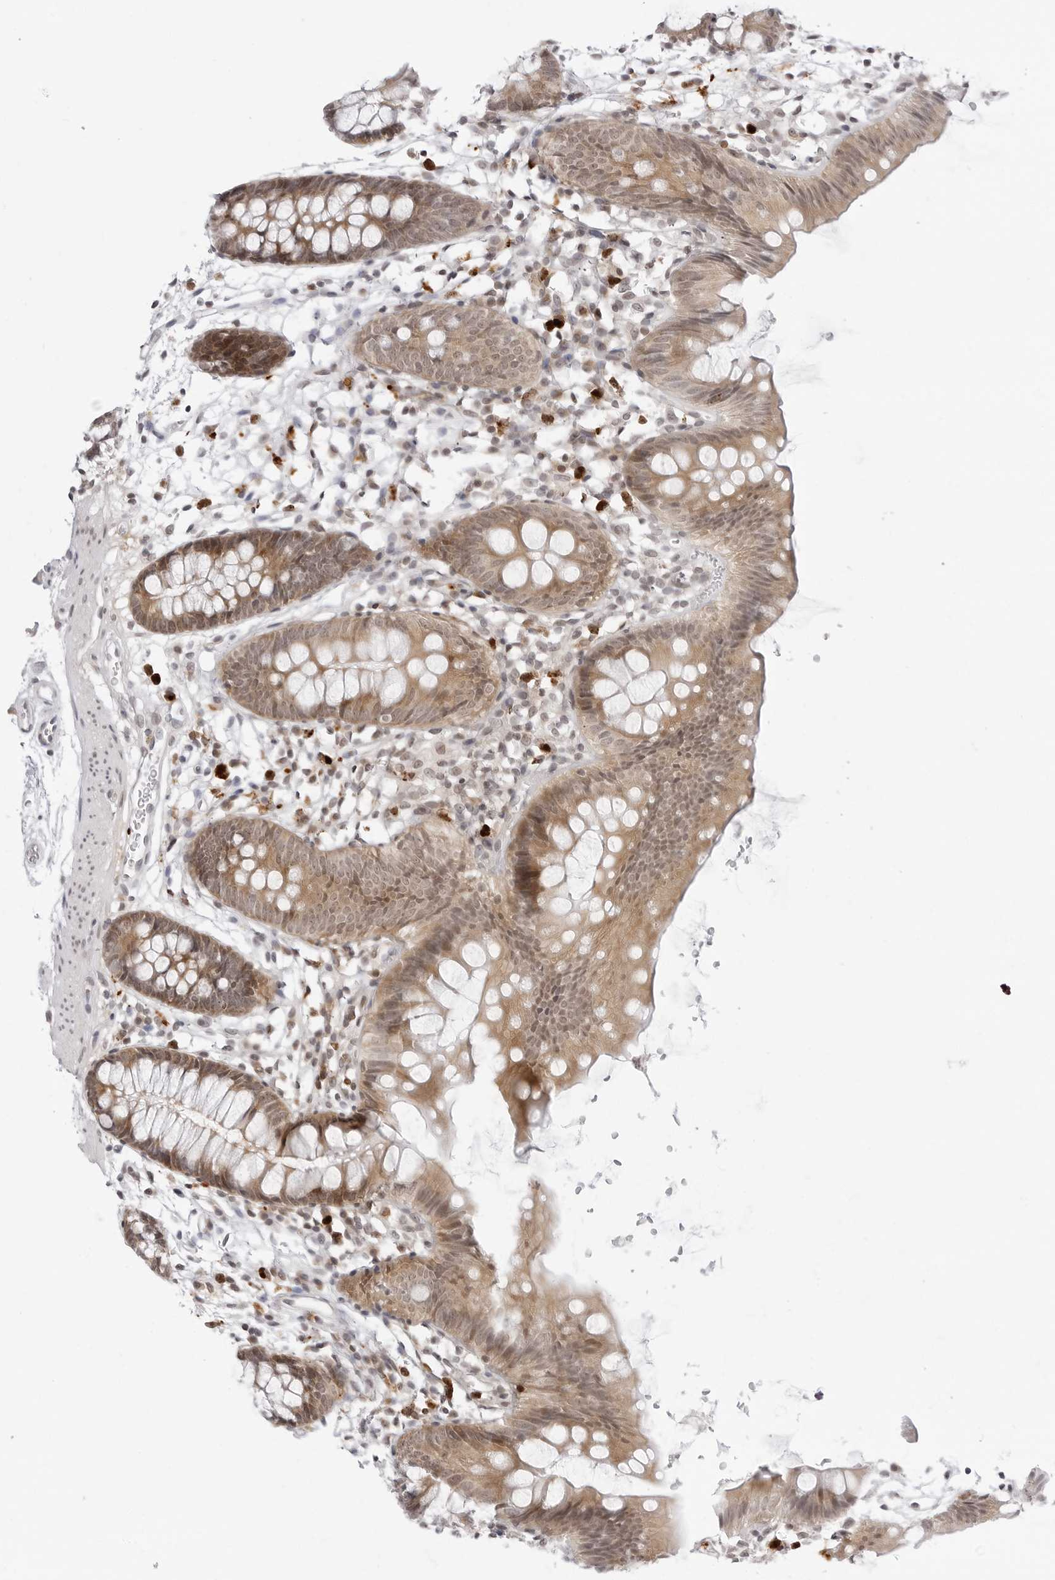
{"staining": {"intensity": "negative", "quantity": "none", "location": "none"}, "tissue": "colon", "cell_type": "Endothelial cells", "image_type": "normal", "snomed": [{"axis": "morphology", "description": "Normal tissue, NOS"}, {"axis": "topography", "description": "Colon"}], "caption": "Colon stained for a protein using immunohistochemistry demonstrates no expression endothelial cells.", "gene": "PPP2R5C", "patient": {"sex": "male", "age": 56}}